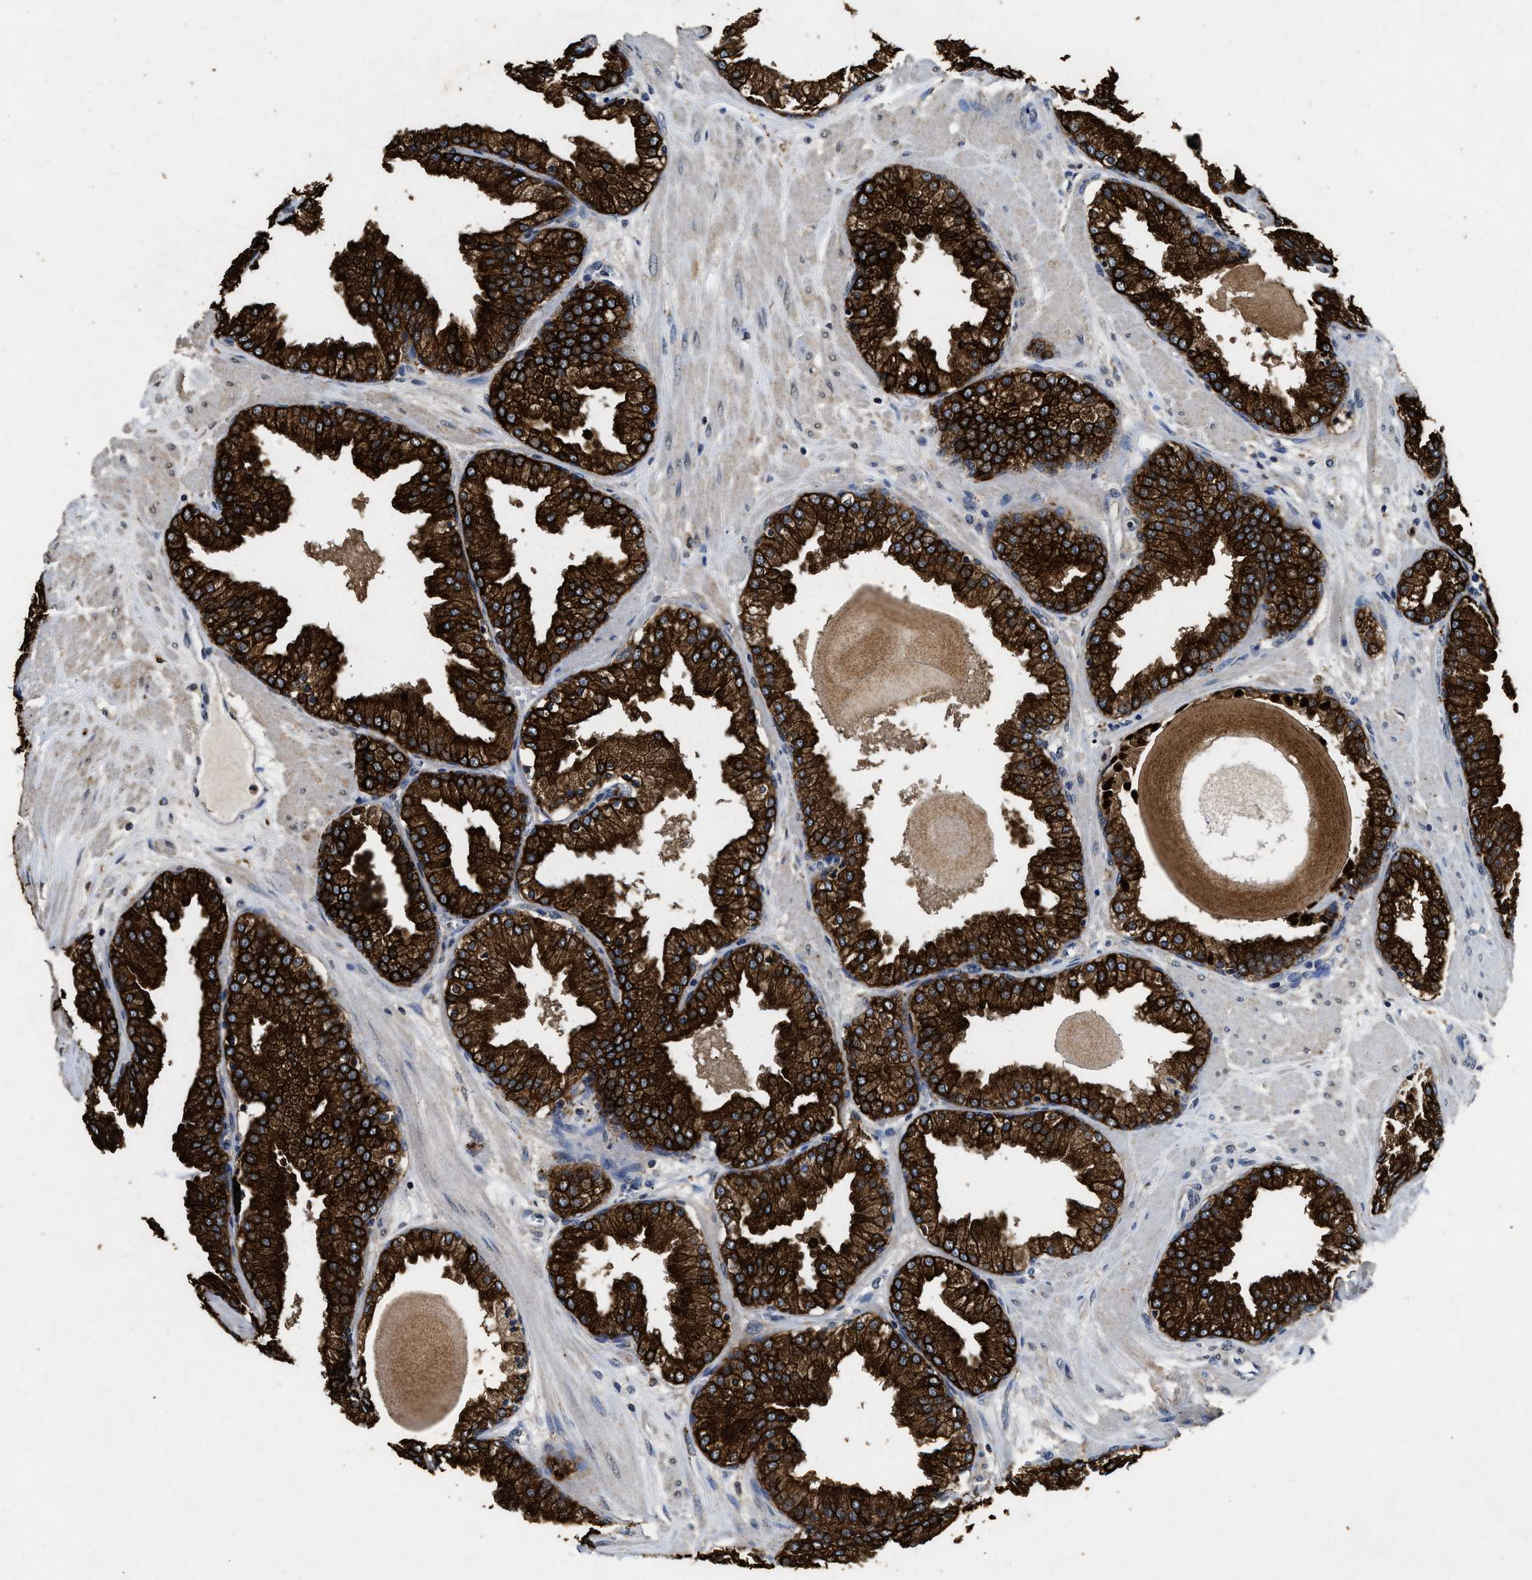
{"staining": {"intensity": "strong", "quantity": ">75%", "location": "cytoplasmic/membranous"}, "tissue": "prostate", "cell_type": "Glandular cells", "image_type": "normal", "snomed": [{"axis": "morphology", "description": "Normal tissue, NOS"}, {"axis": "topography", "description": "Prostate"}], "caption": "Prostate stained for a protein shows strong cytoplasmic/membranous positivity in glandular cells. The staining was performed using DAB (3,3'-diaminobenzidine) to visualize the protein expression in brown, while the nuclei were stained in blue with hematoxylin (Magnification: 20x).", "gene": "CTNNA1", "patient": {"sex": "male", "age": 51}}